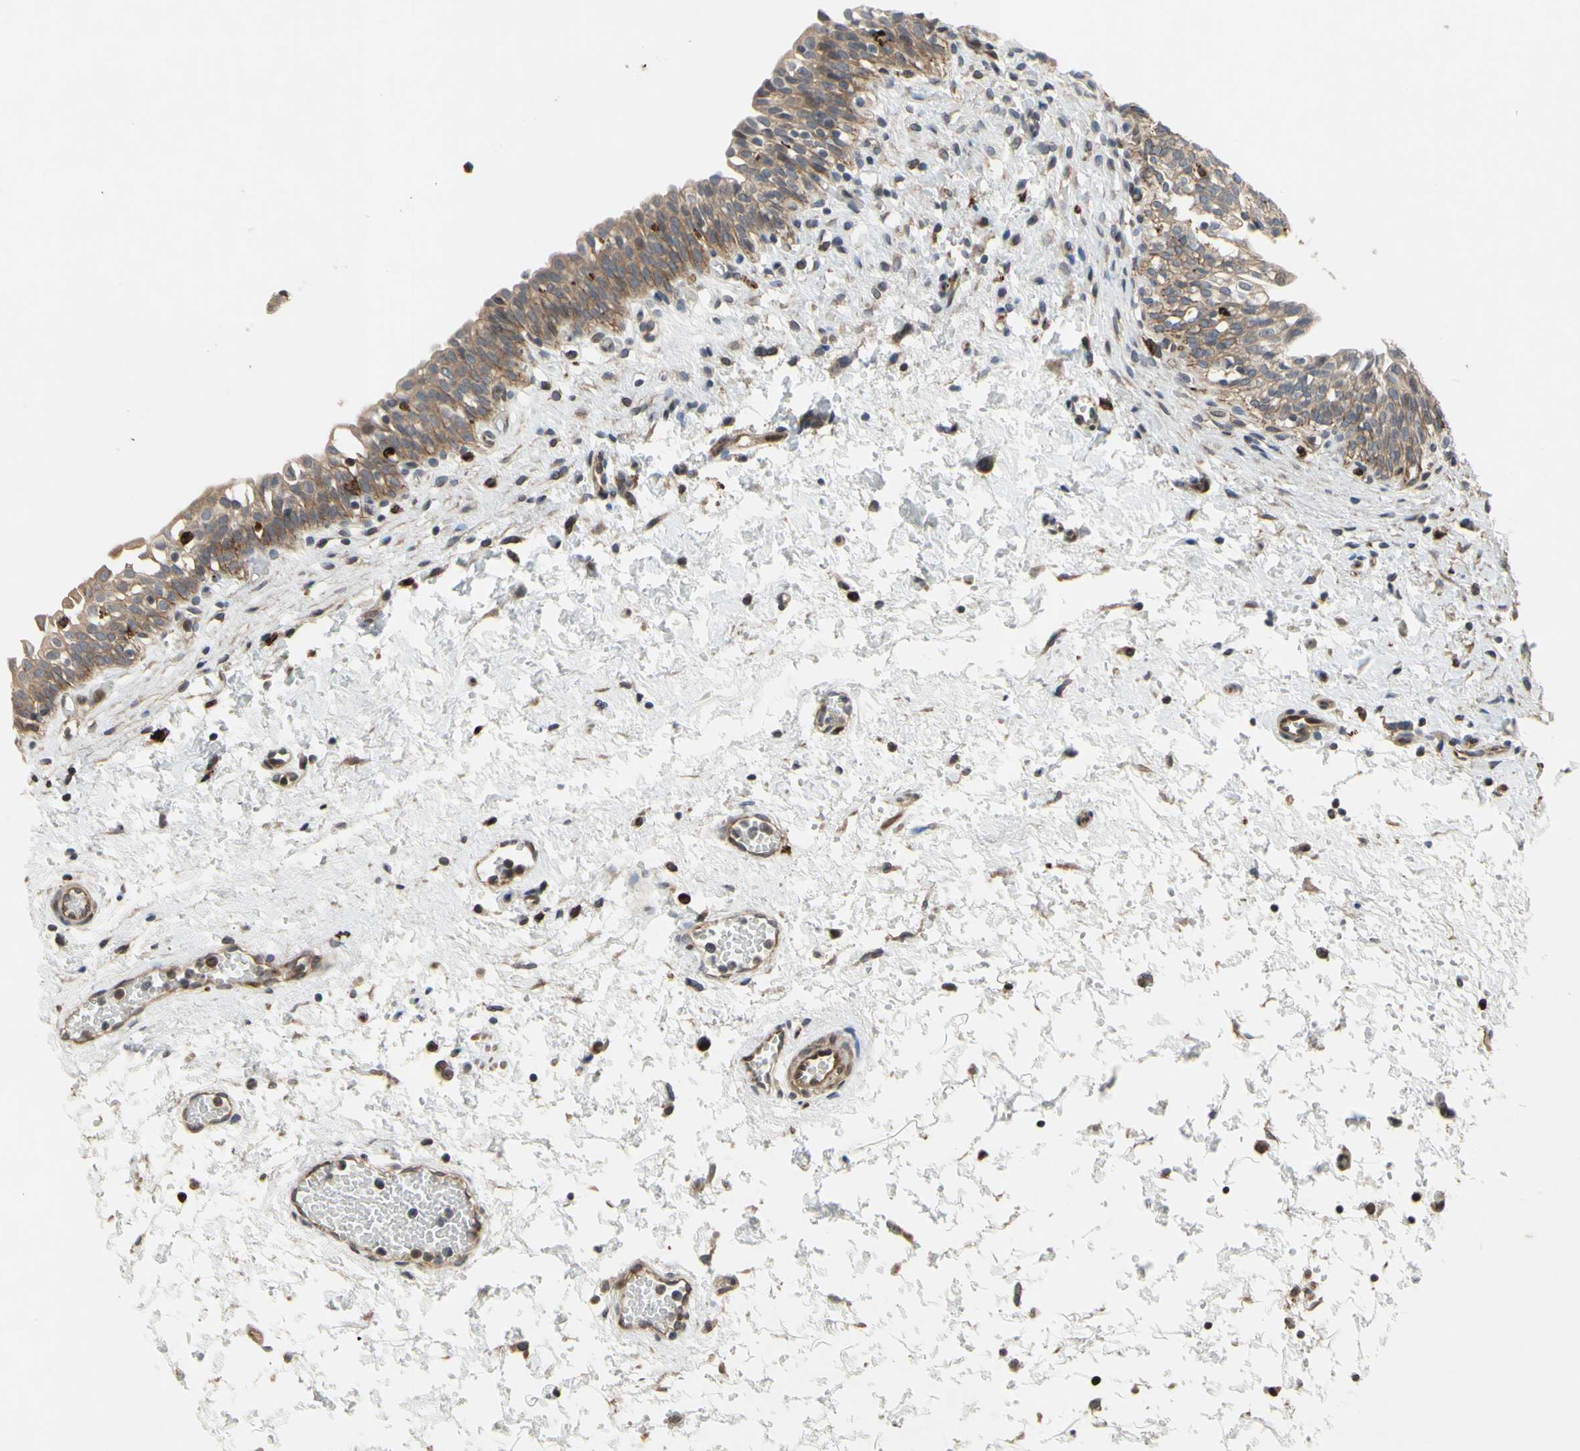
{"staining": {"intensity": "weak", "quantity": ">75%", "location": "cytoplasmic/membranous"}, "tissue": "urinary bladder", "cell_type": "Urothelial cells", "image_type": "normal", "snomed": [{"axis": "morphology", "description": "Normal tissue, NOS"}, {"axis": "topography", "description": "Urinary bladder"}], "caption": "The histopathology image displays staining of normal urinary bladder, revealing weak cytoplasmic/membranous protein expression (brown color) within urothelial cells. Immunohistochemistry stains the protein in brown and the nuclei are stained blue.", "gene": "PLXNA2", "patient": {"sex": "male", "age": 55}}